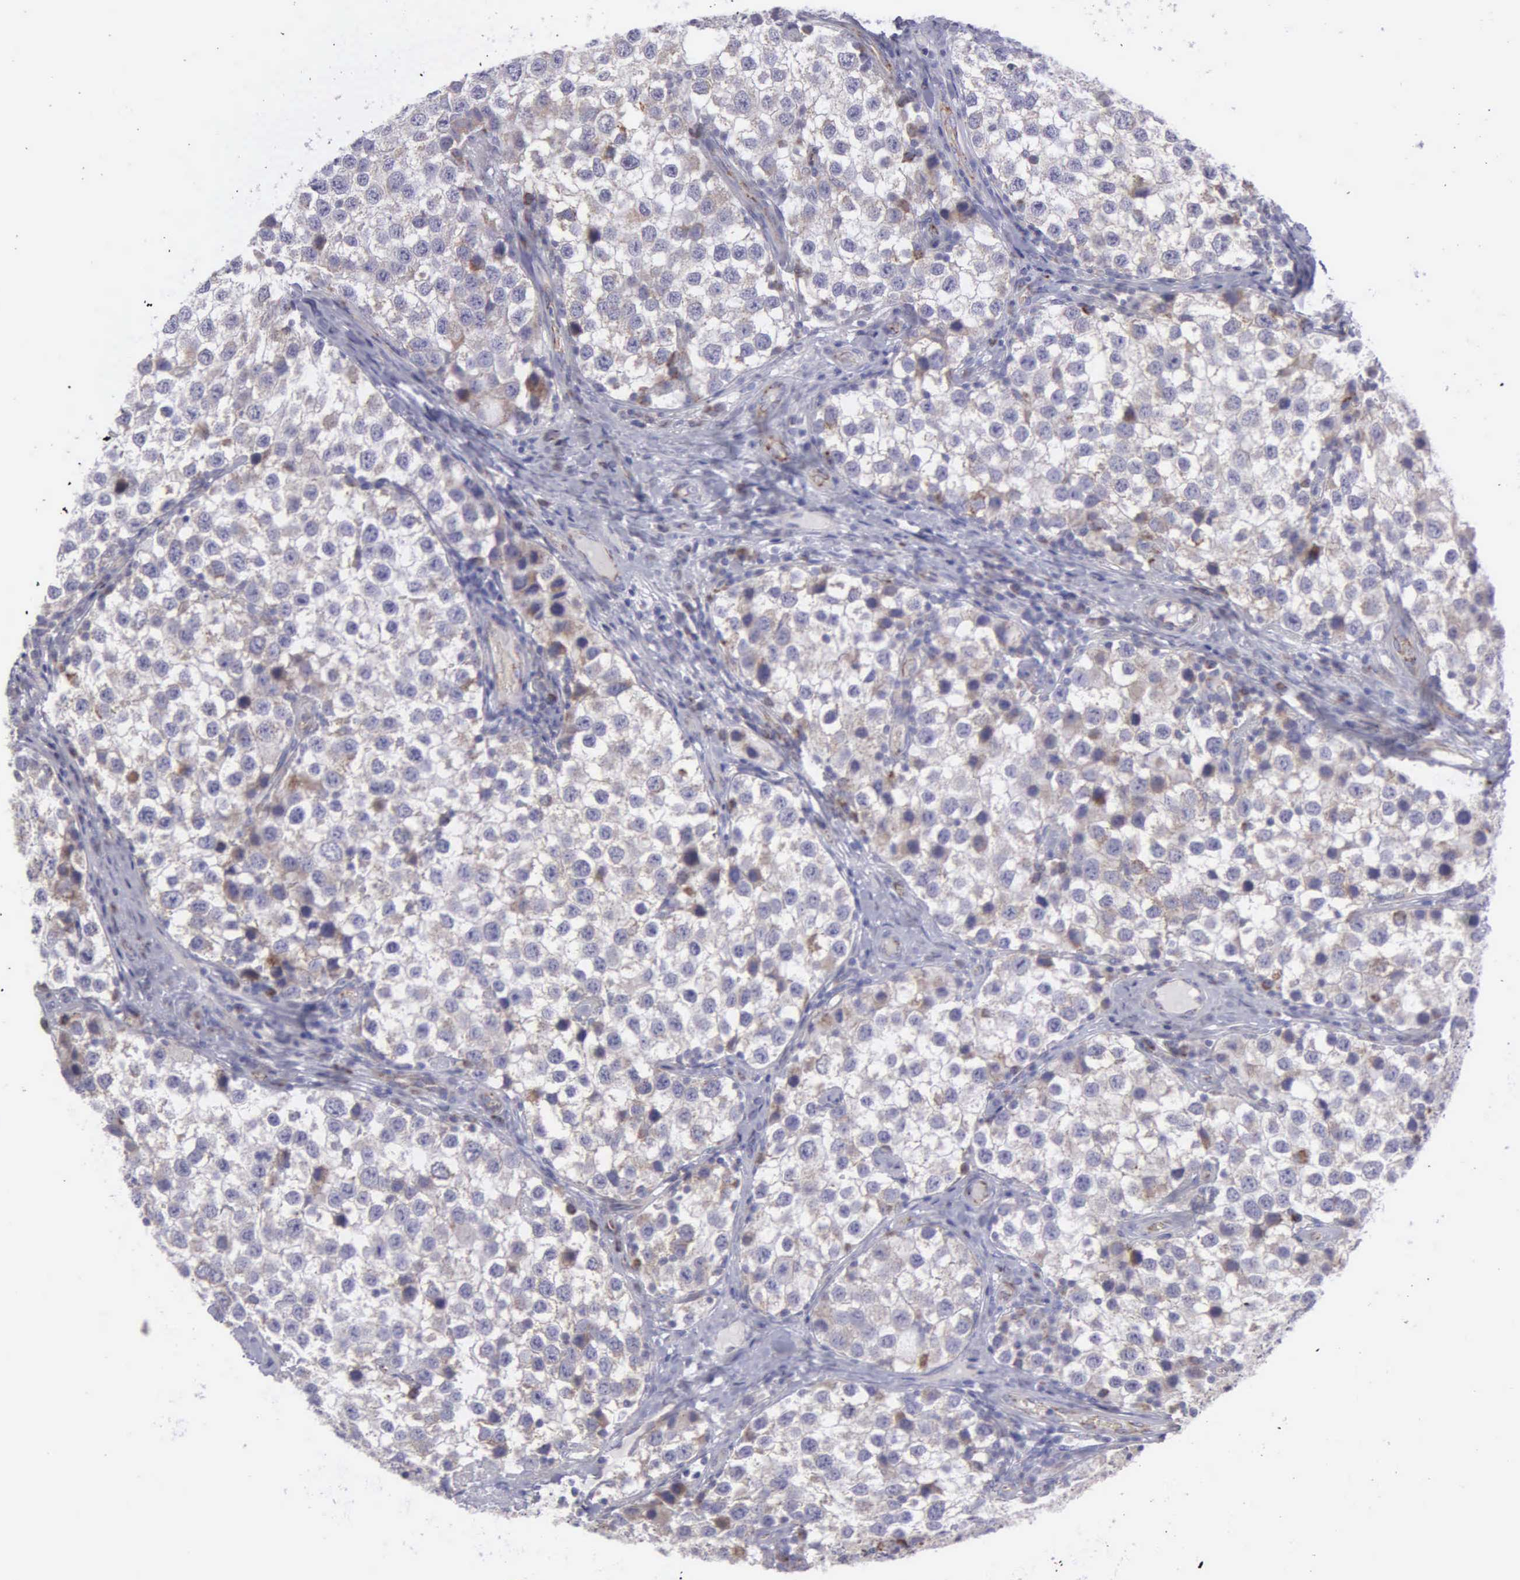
{"staining": {"intensity": "weak", "quantity": "<25%", "location": "cytoplasmic/membranous"}, "tissue": "testis cancer", "cell_type": "Tumor cells", "image_type": "cancer", "snomed": [{"axis": "morphology", "description": "Seminoma, NOS"}, {"axis": "topography", "description": "Testis"}], "caption": "High magnification brightfield microscopy of testis cancer stained with DAB (brown) and counterstained with hematoxylin (blue): tumor cells show no significant expression. (DAB IHC with hematoxylin counter stain).", "gene": "SYNJ2BP", "patient": {"sex": "male", "age": 39}}